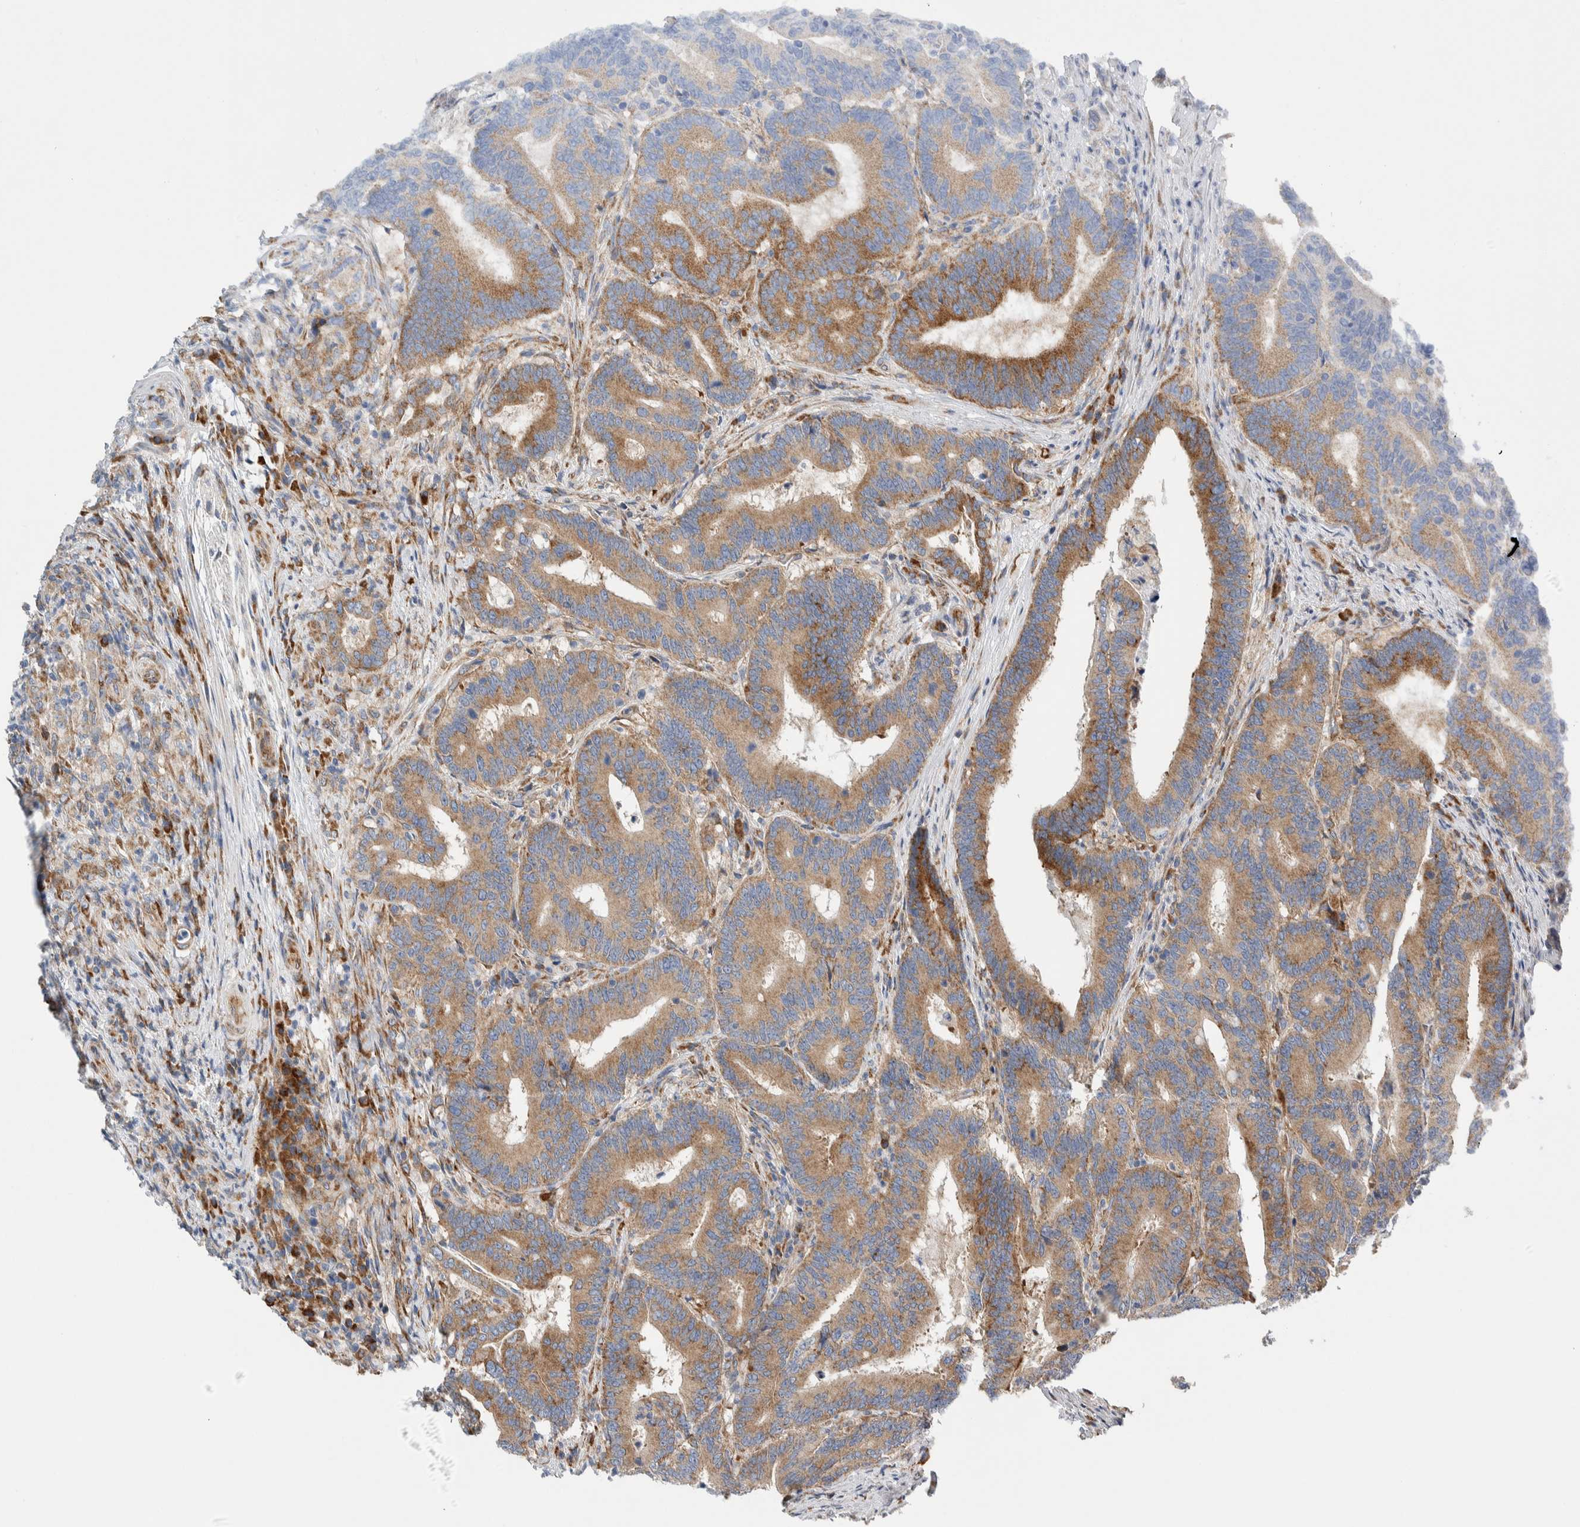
{"staining": {"intensity": "strong", "quantity": ">75%", "location": "cytoplasmic/membranous"}, "tissue": "colorectal cancer", "cell_type": "Tumor cells", "image_type": "cancer", "snomed": [{"axis": "morphology", "description": "Adenocarcinoma, NOS"}, {"axis": "topography", "description": "Colon"}], "caption": "Protein staining displays strong cytoplasmic/membranous positivity in approximately >75% of tumor cells in colorectal cancer.", "gene": "RACK1", "patient": {"sex": "female", "age": 66}}